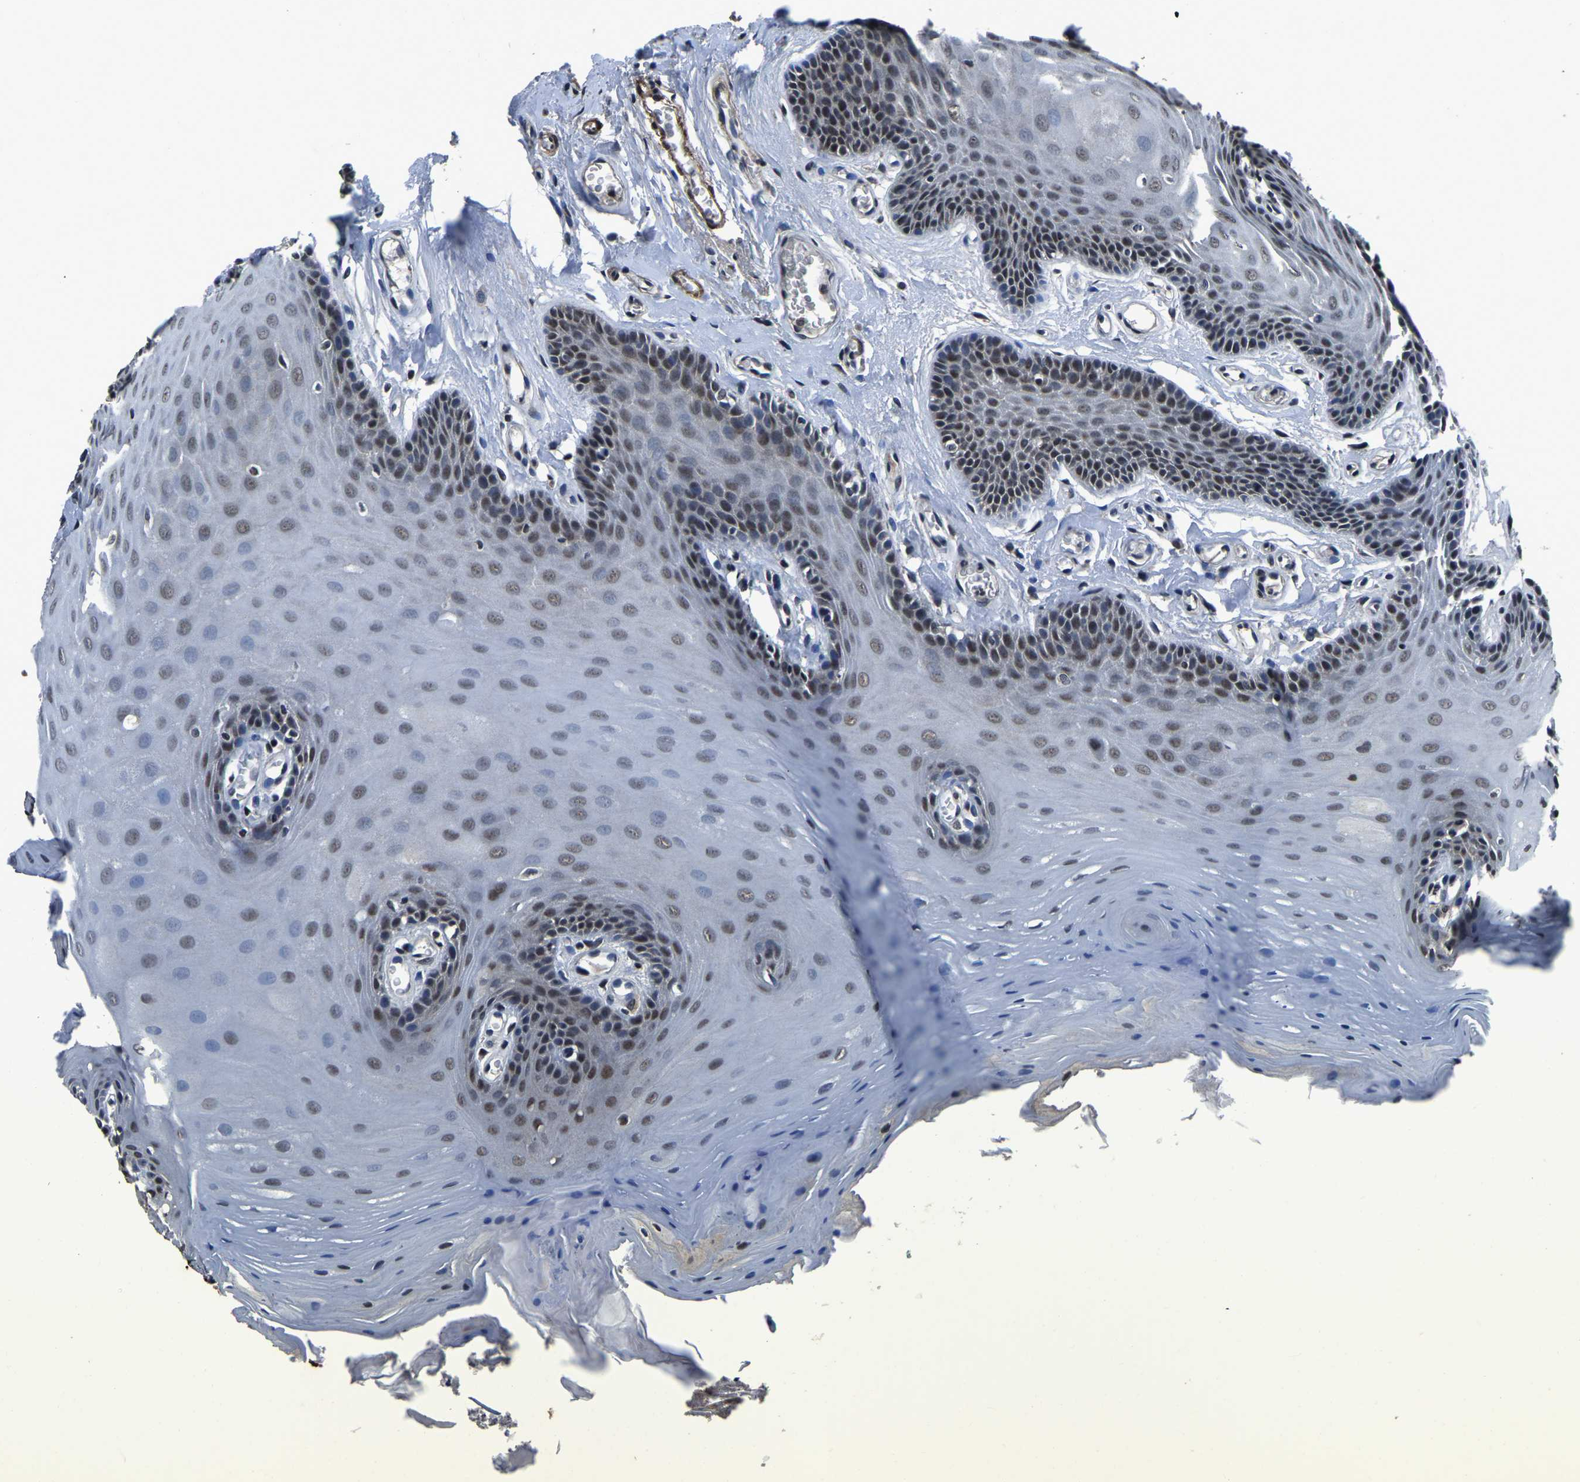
{"staining": {"intensity": "moderate", "quantity": "<25%", "location": "nuclear"}, "tissue": "oral mucosa", "cell_type": "Squamous epithelial cells", "image_type": "normal", "snomed": [{"axis": "morphology", "description": "Normal tissue, NOS"}, {"axis": "morphology", "description": "Squamous cell carcinoma, NOS"}, {"axis": "topography", "description": "Oral tissue"}, {"axis": "topography", "description": "Head-Neck"}], "caption": "About <25% of squamous epithelial cells in benign oral mucosa show moderate nuclear protein positivity as visualized by brown immunohistochemical staining.", "gene": "ANKIB1", "patient": {"sex": "male", "age": 71}}